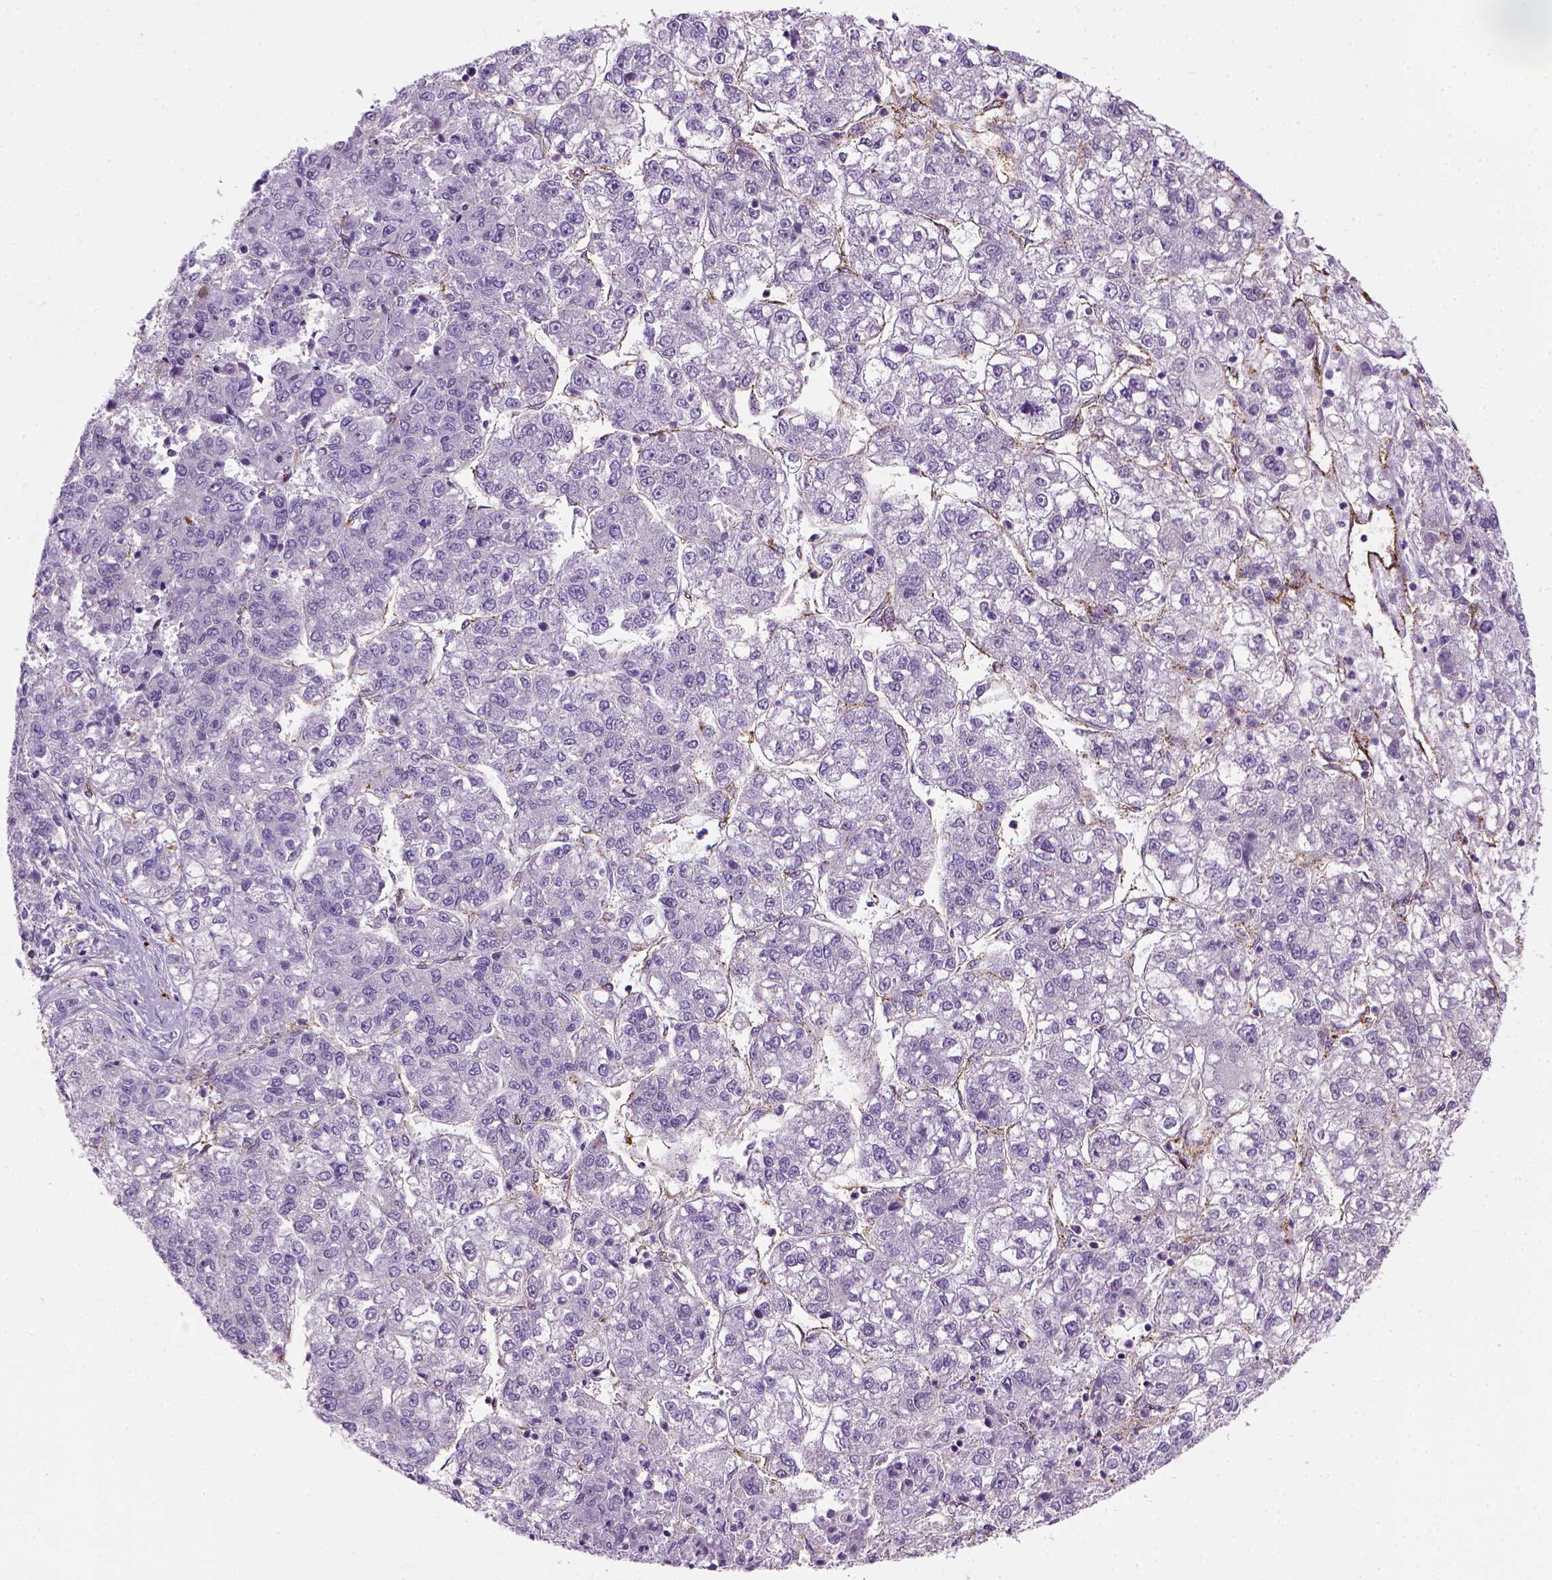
{"staining": {"intensity": "negative", "quantity": "none", "location": "none"}, "tissue": "liver cancer", "cell_type": "Tumor cells", "image_type": "cancer", "snomed": [{"axis": "morphology", "description": "Carcinoma, Hepatocellular, NOS"}, {"axis": "topography", "description": "Liver"}], "caption": "A photomicrograph of human liver hepatocellular carcinoma is negative for staining in tumor cells.", "gene": "VWF", "patient": {"sex": "male", "age": 56}}